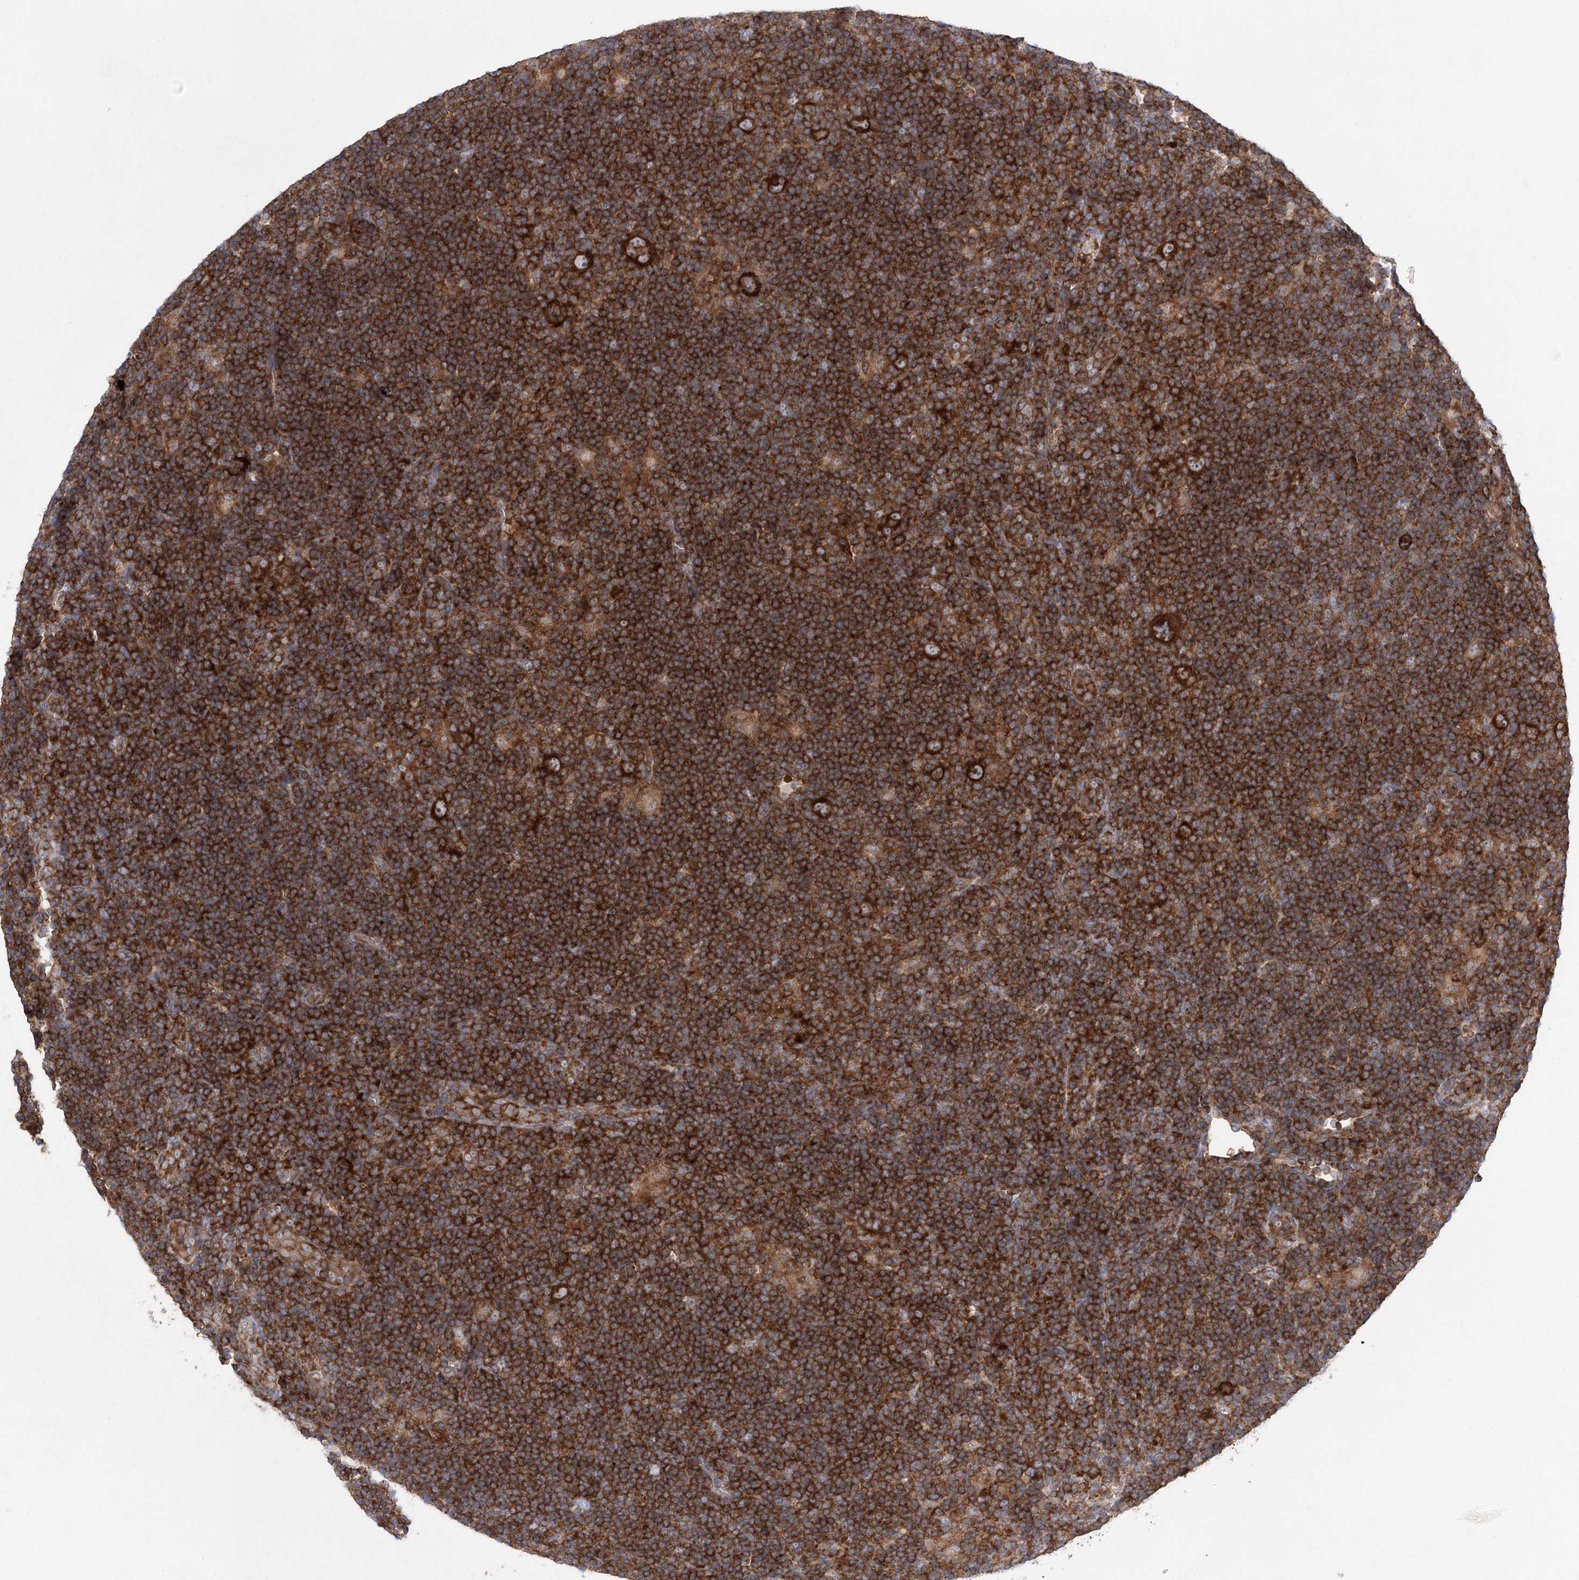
{"staining": {"intensity": "strong", "quantity": ">75%", "location": "cytoplasmic/membranous"}, "tissue": "lymphoma", "cell_type": "Tumor cells", "image_type": "cancer", "snomed": [{"axis": "morphology", "description": "Hodgkin's disease, NOS"}, {"axis": "topography", "description": "Lymph node"}], "caption": "An IHC photomicrograph of neoplastic tissue is shown. Protein staining in brown labels strong cytoplasmic/membranous positivity in lymphoma within tumor cells.", "gene": "EIF3A", "patient": {"sex": "female", "age": 57}}